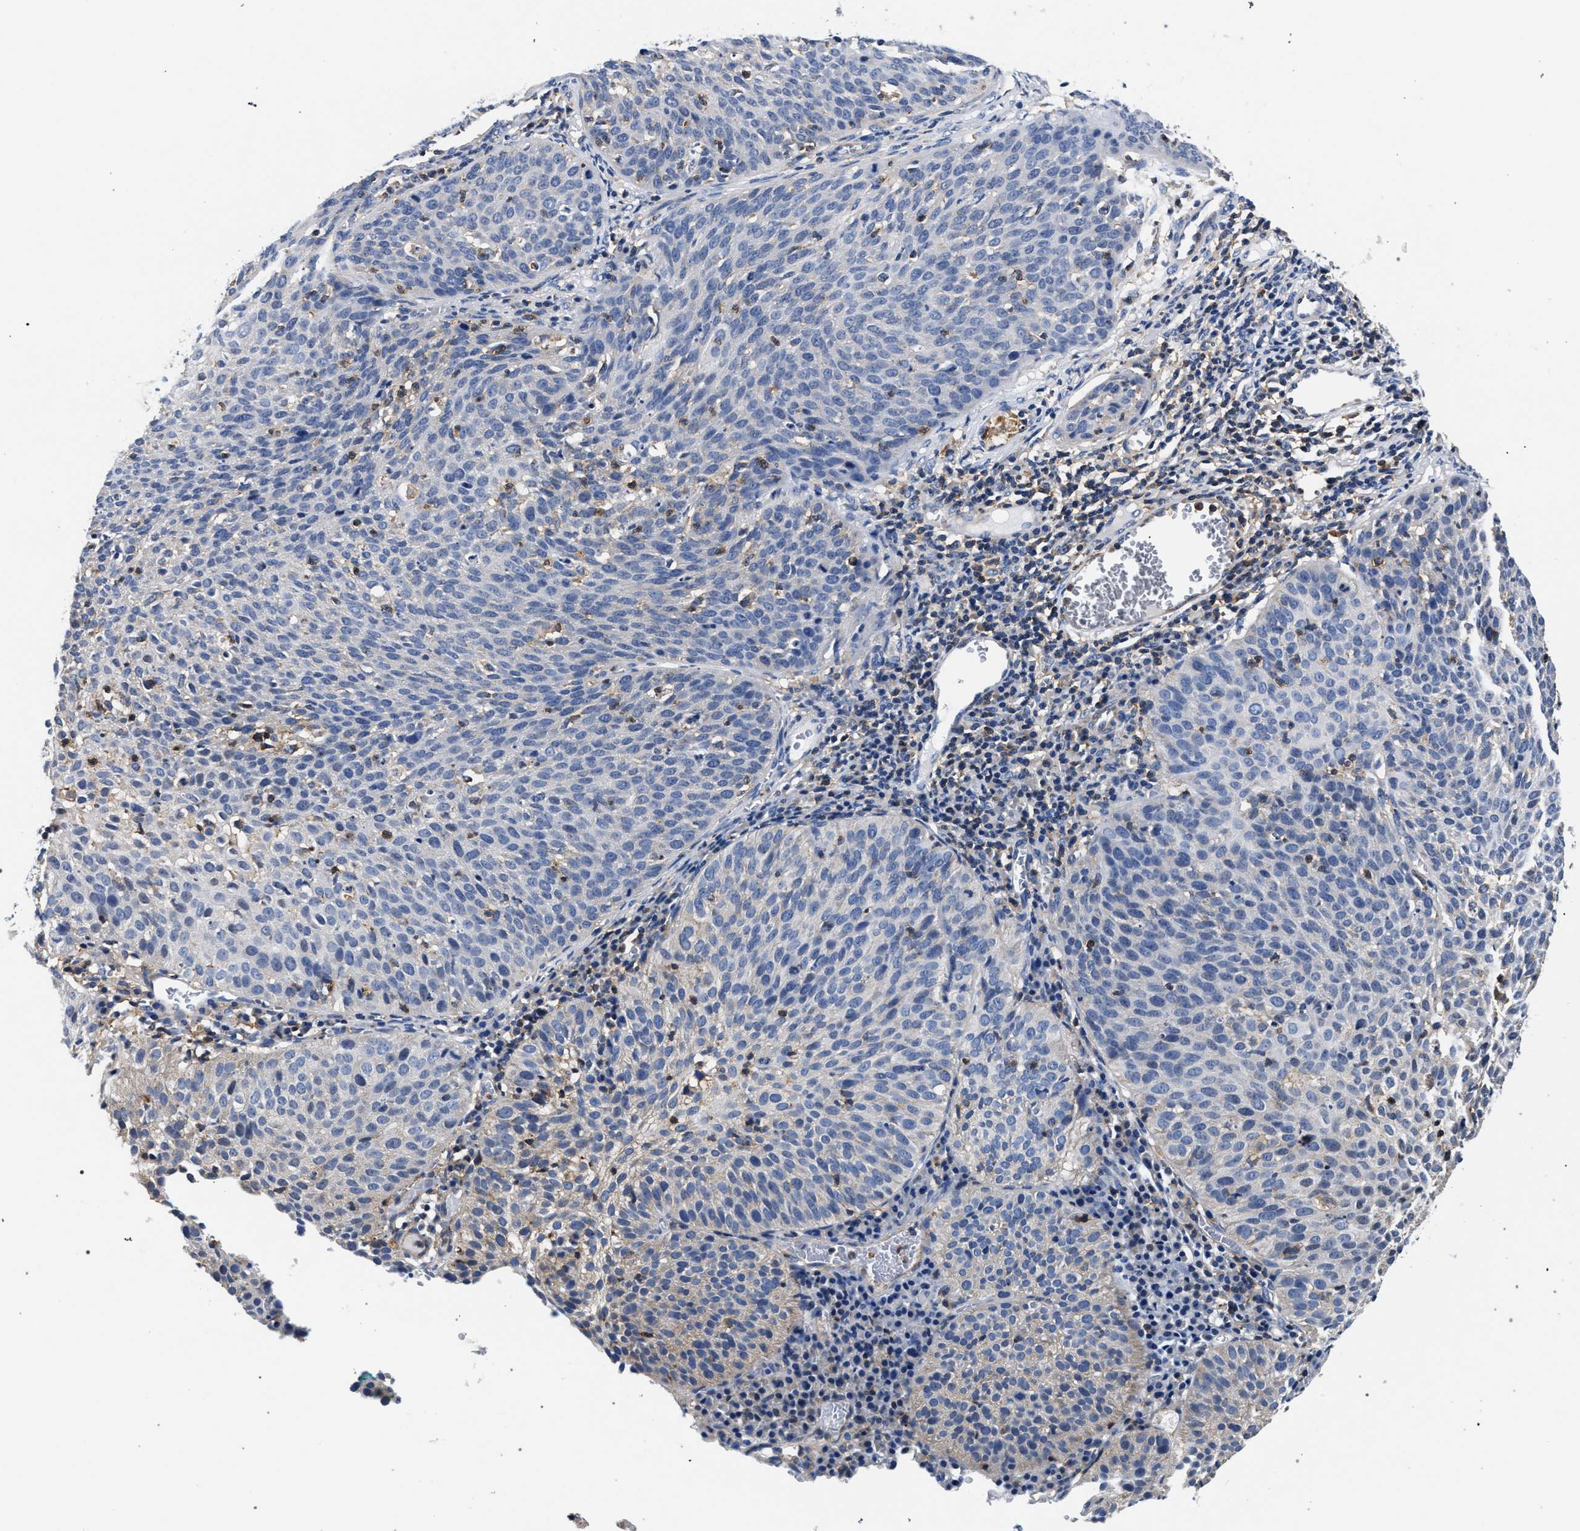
{"staining": {"intensity": "negative", "quantity": "none", "location": "none"}, "tissue": "cervical cancer", "cell_type": "Tumor cells", "image_type": "cancer", "snomed": [{"axis": "morphology", "description": "Squamous cell carcinoma, NOS"}, {"axis": "topography", "description": "Cervix"}], "caption": "High magnification brightfield microscopy of cervical squamous cell carcinoma stained with DAB (brown) and counterstained with hematoxylin (blue): tumor cells show no significant positivity.", "gene": "LASP1", "patient": {"sex": "female", "age": 38}}